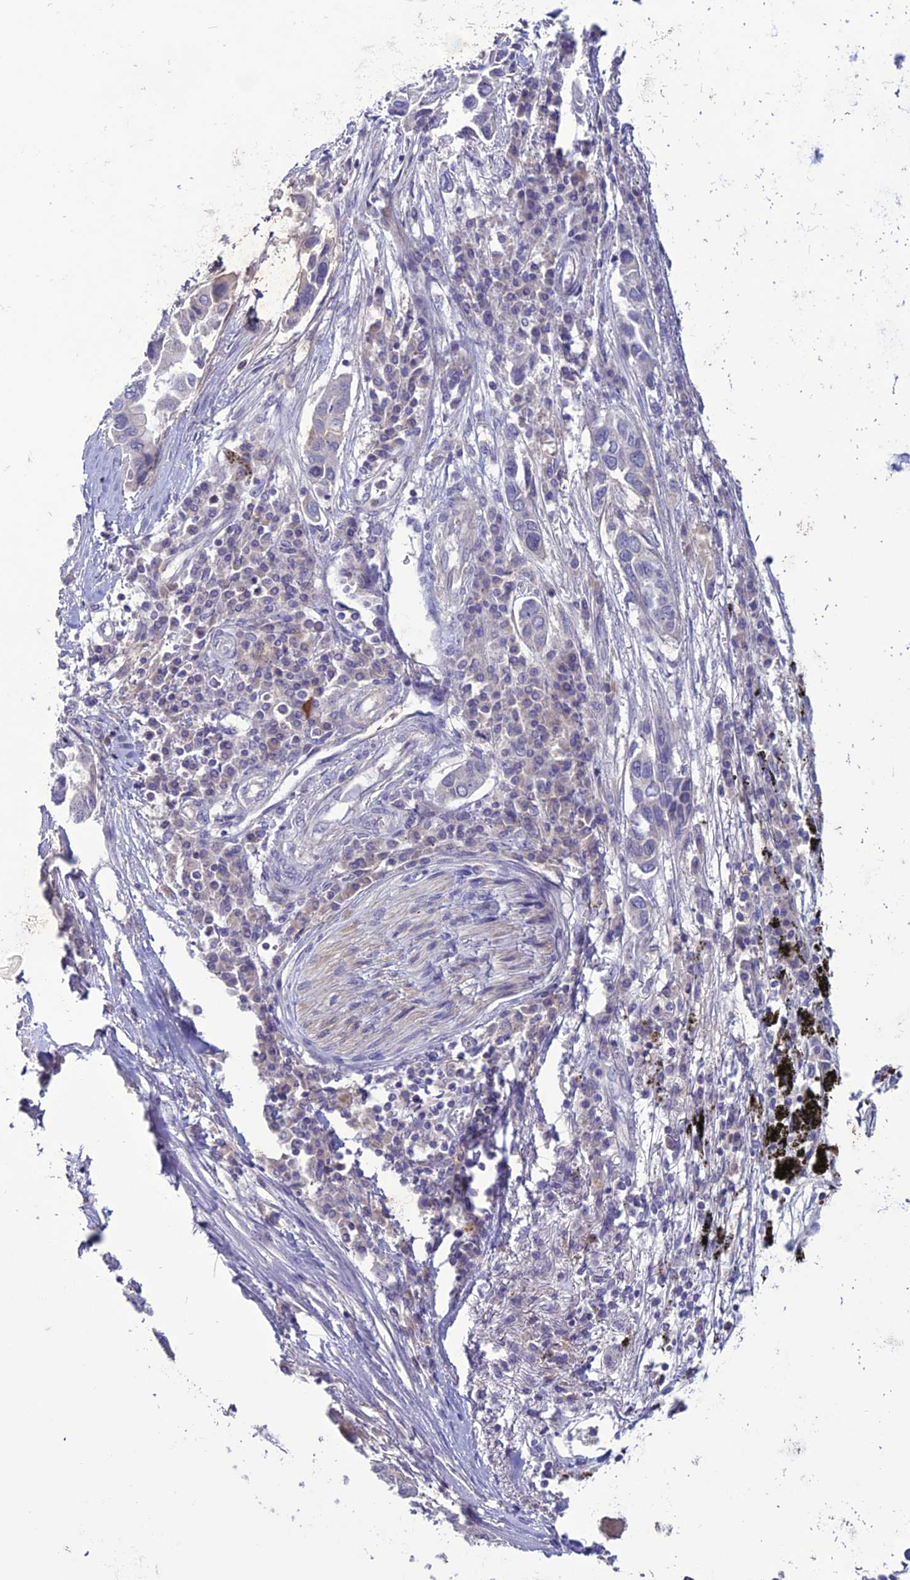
{"staining": {"intensity": "negative", "quantity": "none", "location": "none"}, "tissue": "lung cancer", "cell_type": "Tumor cells", "image_type": "cancer", "snomed": [{"axis": "morphology", "description": "Adenocarcinoma, NOS"}, {"axis": "topography", "description": "Lung"}], "caption": "Tumor cells are negative for brown protein staining in adenocarcinoma (lung).", "gene": "C2orf76", "patient": {"sex": "female", "age": 76}}